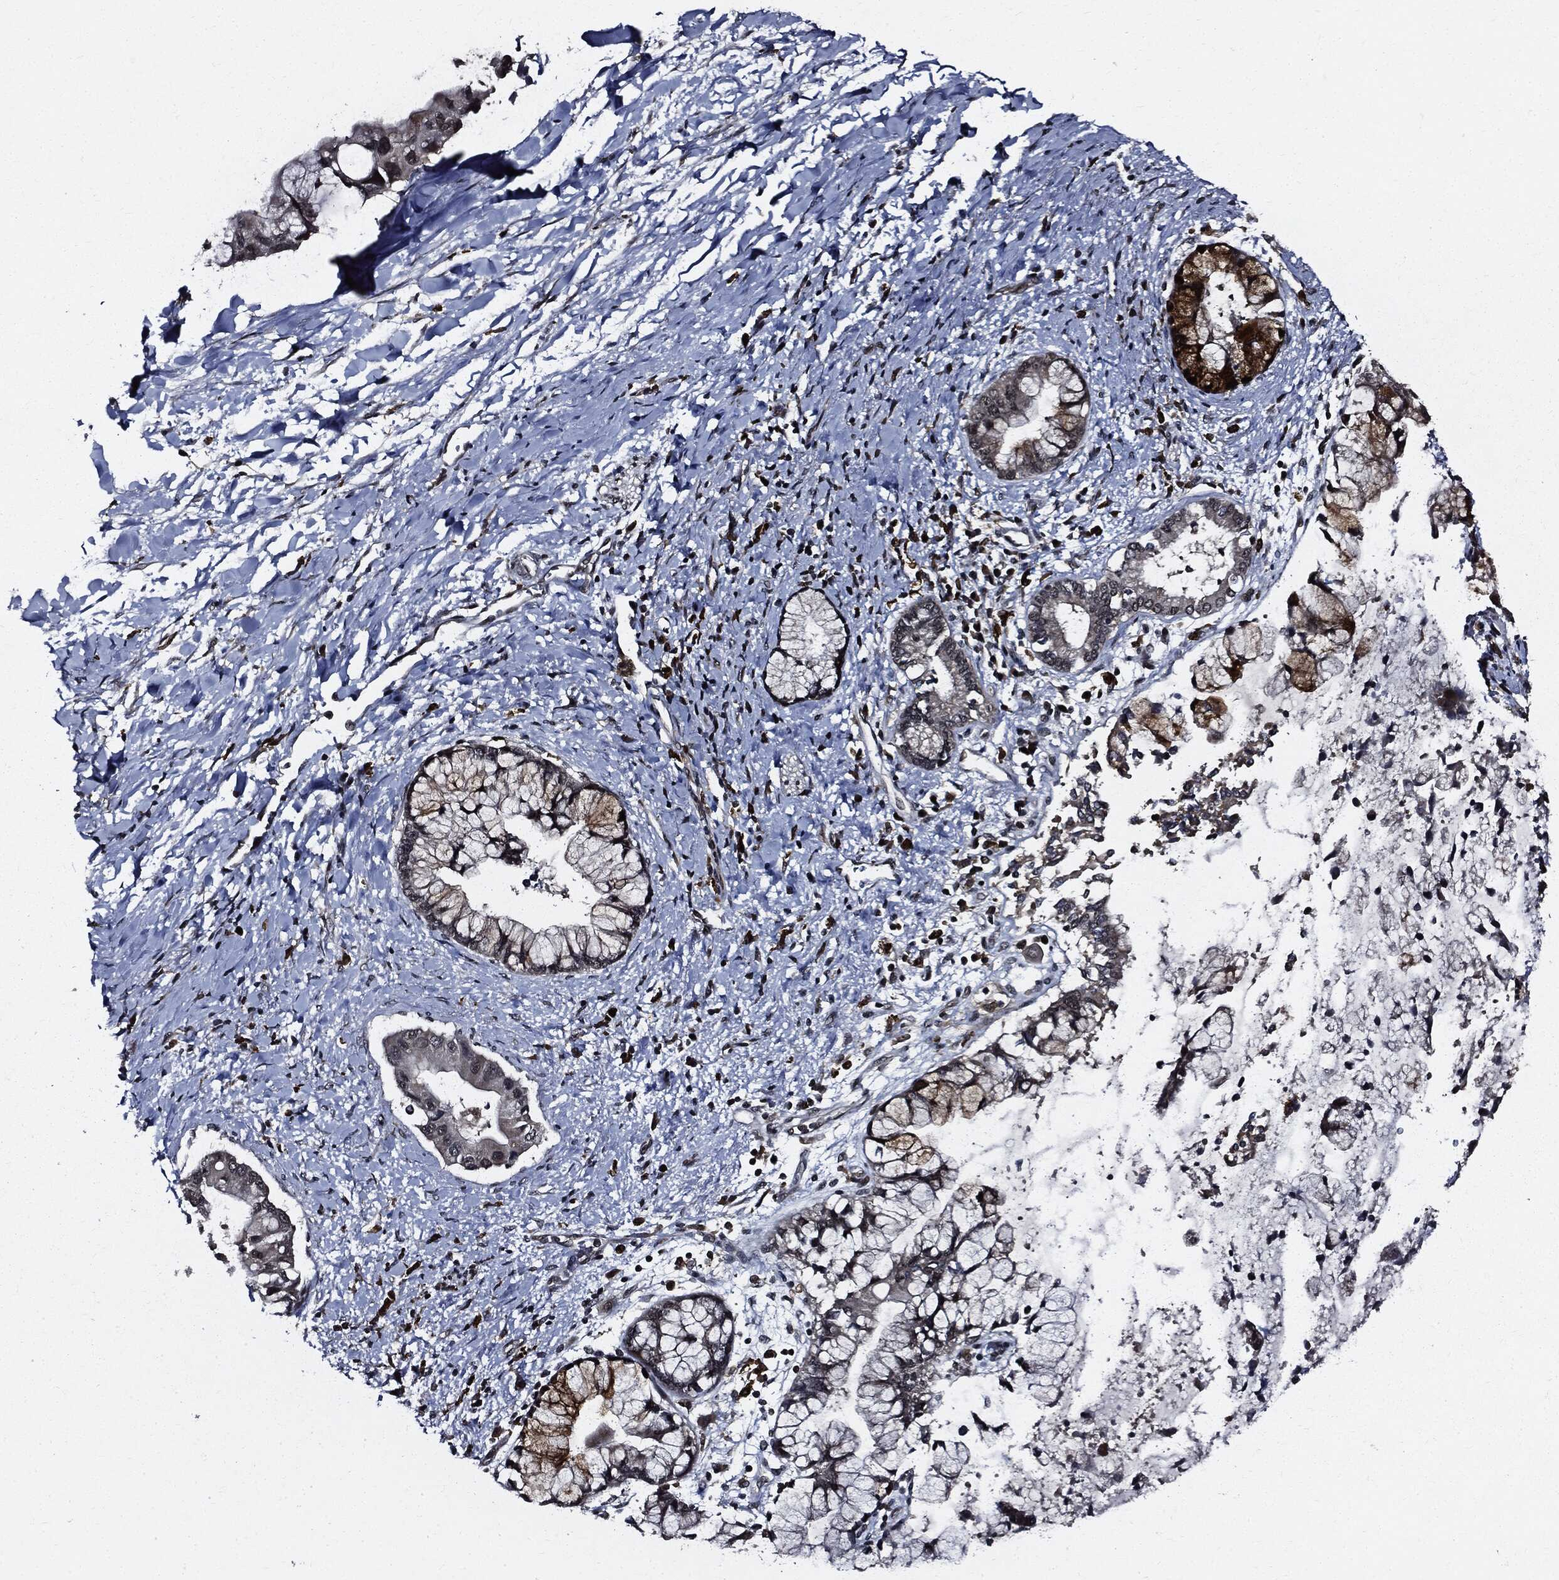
{"staining": {"intensity": "moderate", "quantity": "25%-75%", "location": "cytoplasmic/membranous,nuclear"}, "tissue": "liver cancer", "cell_type": "Tumor cells", "image_type": "cancer", "snomed": [{"axis": "morphology", "description": "Normal tissue, NOS"}, {"axis": "morphology", "description": "Cholangiocarcinoma"}, {"axis": "topography", "description": "Liver"}, {"axis": "topography", "description": "Peripheral nerve tissue"}], "caption": "Liver cholangiocarcinoma tissue displays moderate cytoplasmic/membranous and nuclear positivity in approximately 25%-75% of tumor cells, visualized by immunohistochemistry. Using DAB (3,3'-diaminobenzidine) (brown) and hematoxylin (blue) stains, captured at high magnification using brightfield microscopy.", "gene": "SUGT1", "patient": {"sex": "male", "age": 50}}